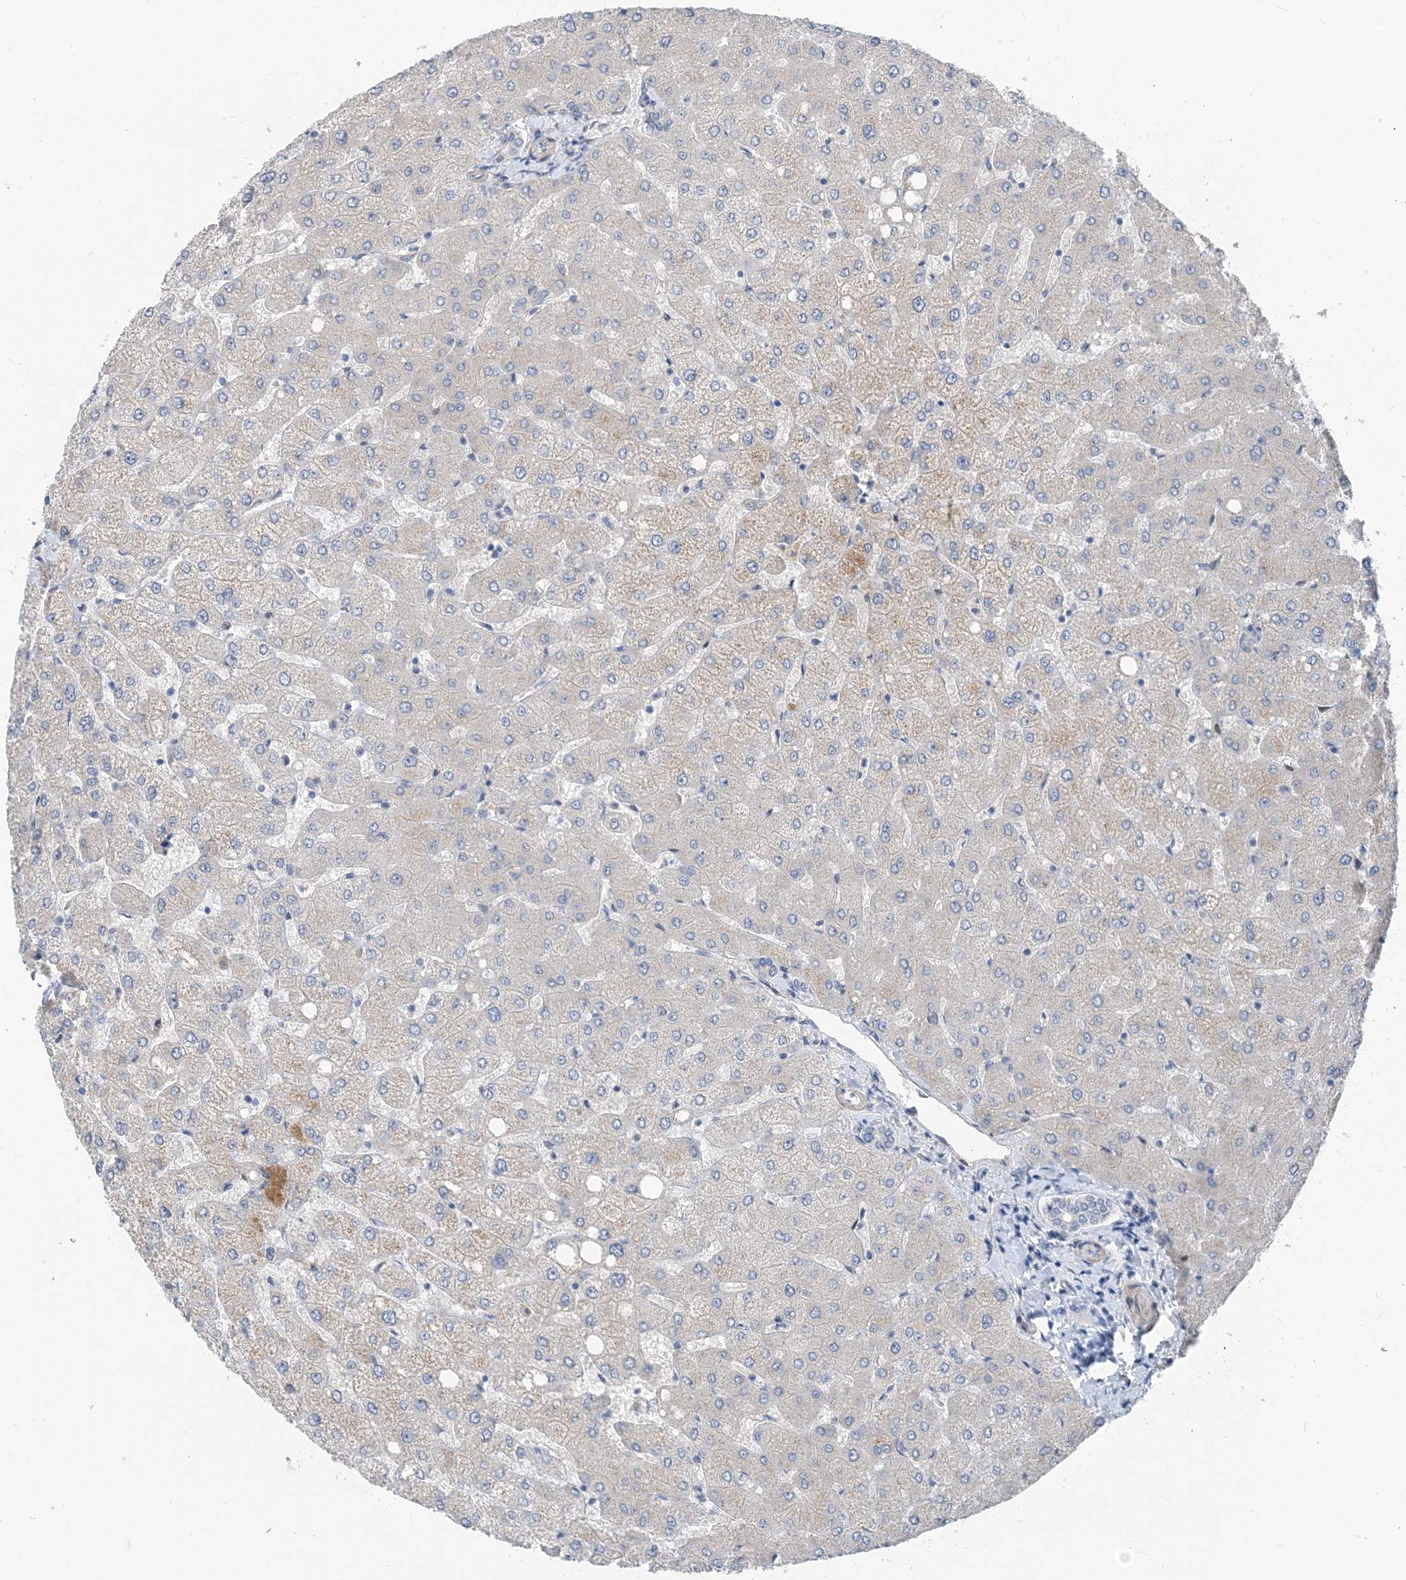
{"staining": {"intensity": "negative", "quantity": "none", "location": "none"}, "tissue": "liver", "cell_type": "Cholangiocytes", "image_type": "normal", "snomed": [{"axis": "morphology", "description": "Normal tissue, NOS"}, {"axis": "topography", "description": "Liver"}], "caption": "Immunohistochemical staining of benign human liver displays no significant staining in cholangiocytes.", "gene": "PLEKHA3", "patient": {"sex": "female", "age": 54}}